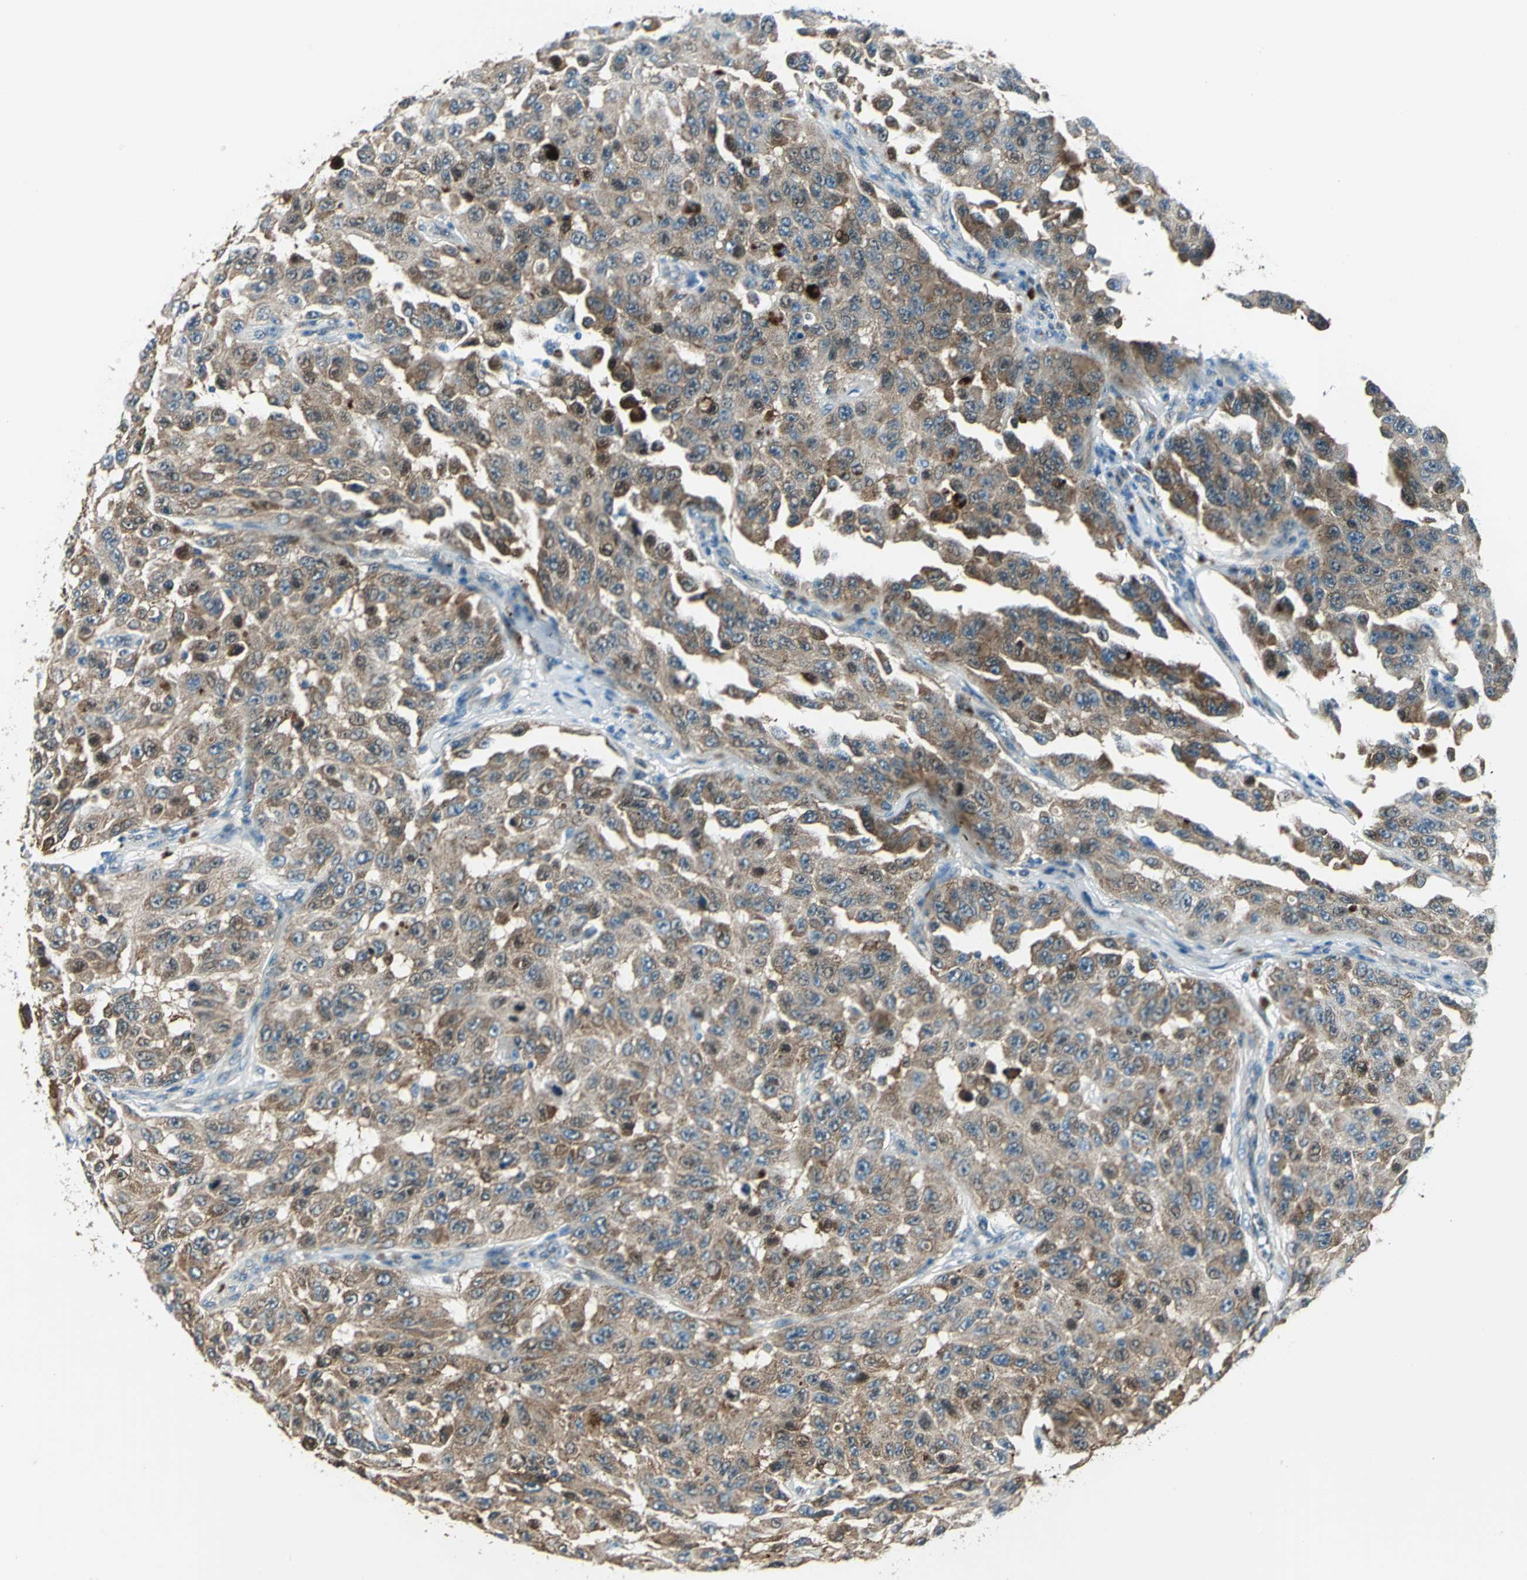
{"staining": {"intensity": "moderate", "quantity": ">75%", "location": "cytoplasmic/membranous"}, "tissue": "melanoma", "cell_type": "Tumor cells", "image_type": "cancer", "snomed": [{"axis": "morphology", "description": "Malignant melanoma, NOS"}, {"axis": "topography", "description": "Skin"}], "caption": "An image of melanoma stained for a protein shows moderate cytoplasmic/membranous brown staining in tumor cells.", "gene": "HSPB1", "patient": {"sex": "male", "age": 30}}